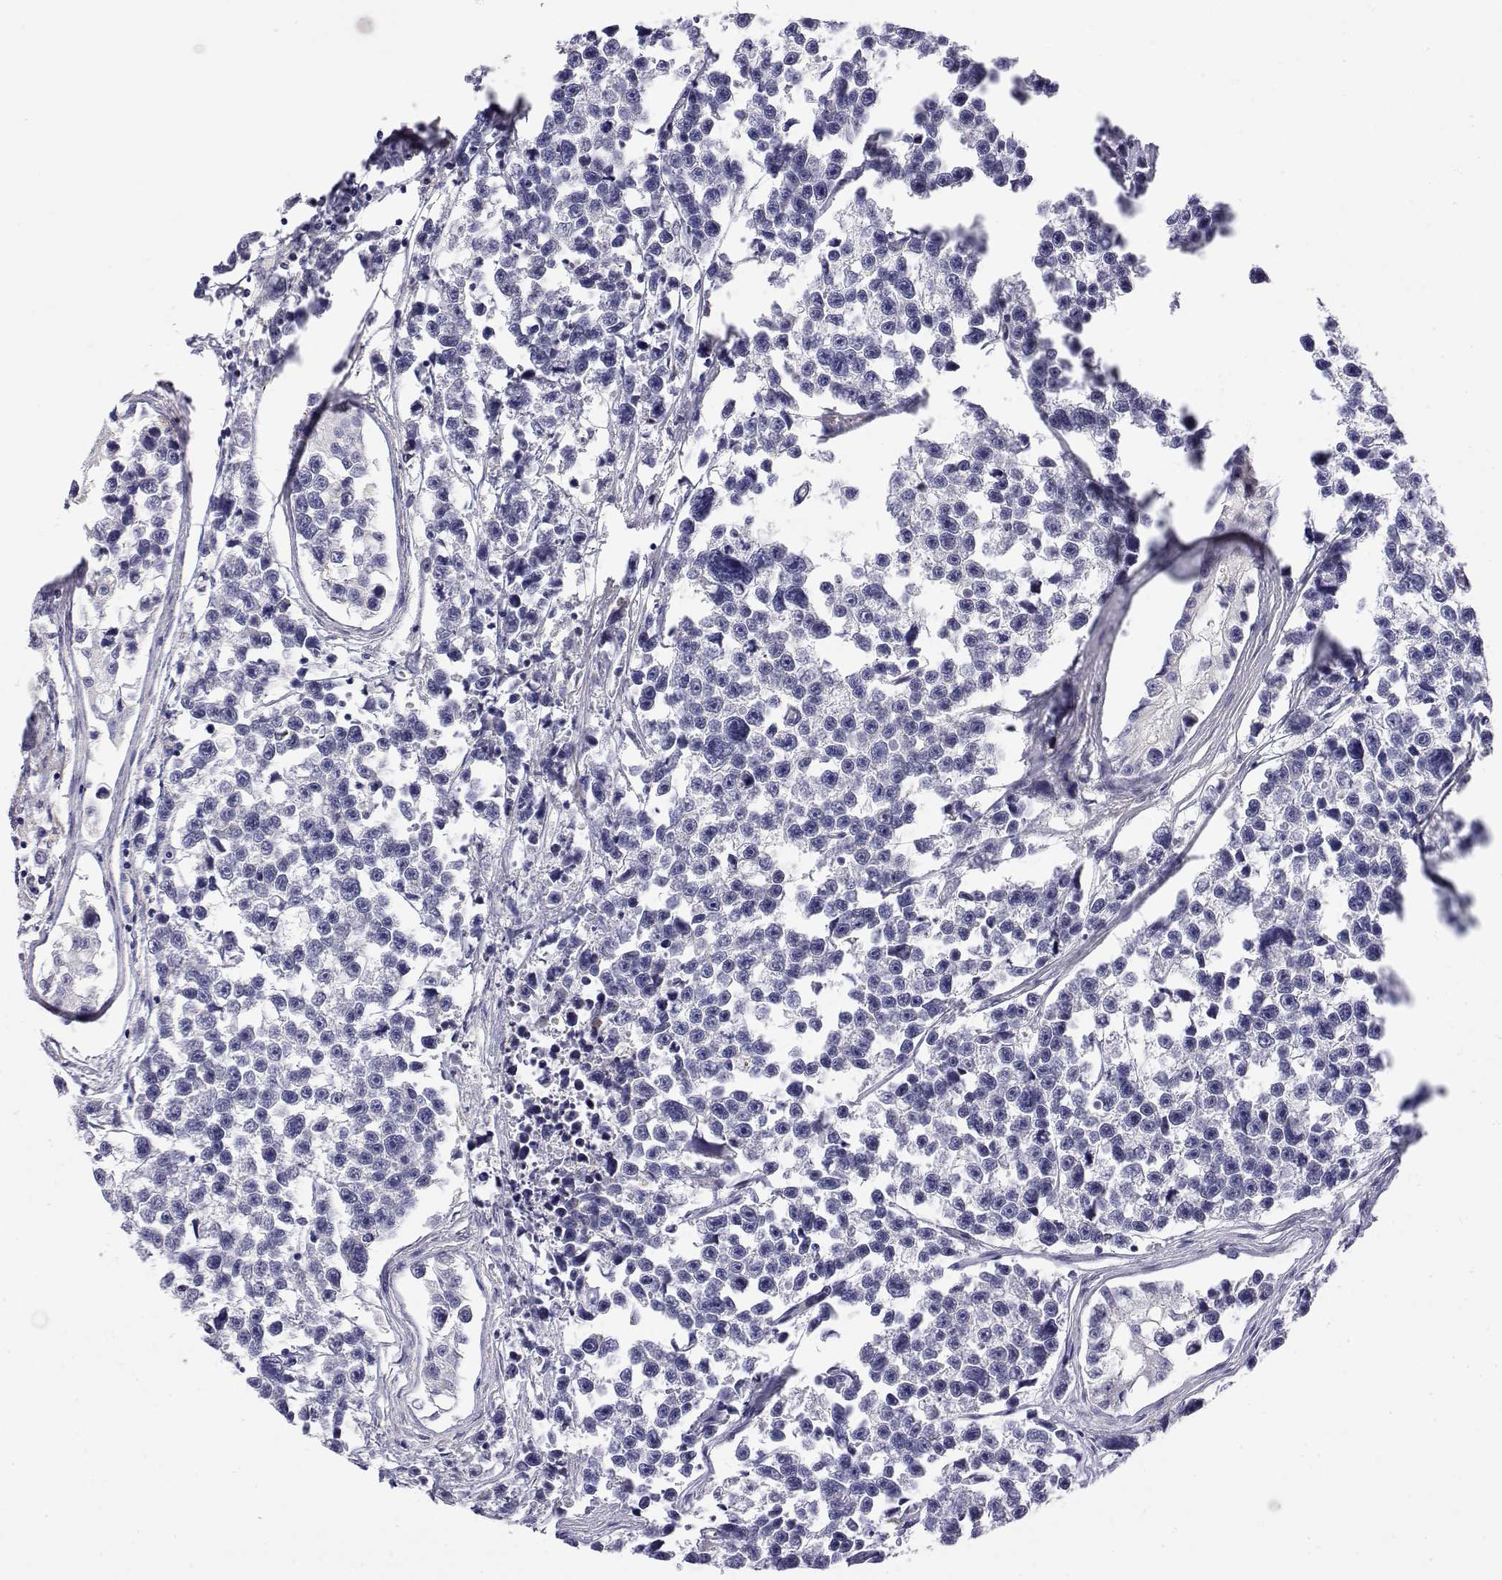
{"staining": {"intensity": "negative", "quantity": "none", "location": "none"}, "tissue": "testis cancer", "cell_type": "Tumor cells", "image_type": "cancer", "snomed": [{"axis": "morphology", "description": "Seminoma, NOS"}, {"axis": "topography", "description": "Testis"}], "caption": "Tumor cells are negative for protein expression in human testis cancer.", "gene": "LY6D", "patient": {"sex": "male", "age": 26}}